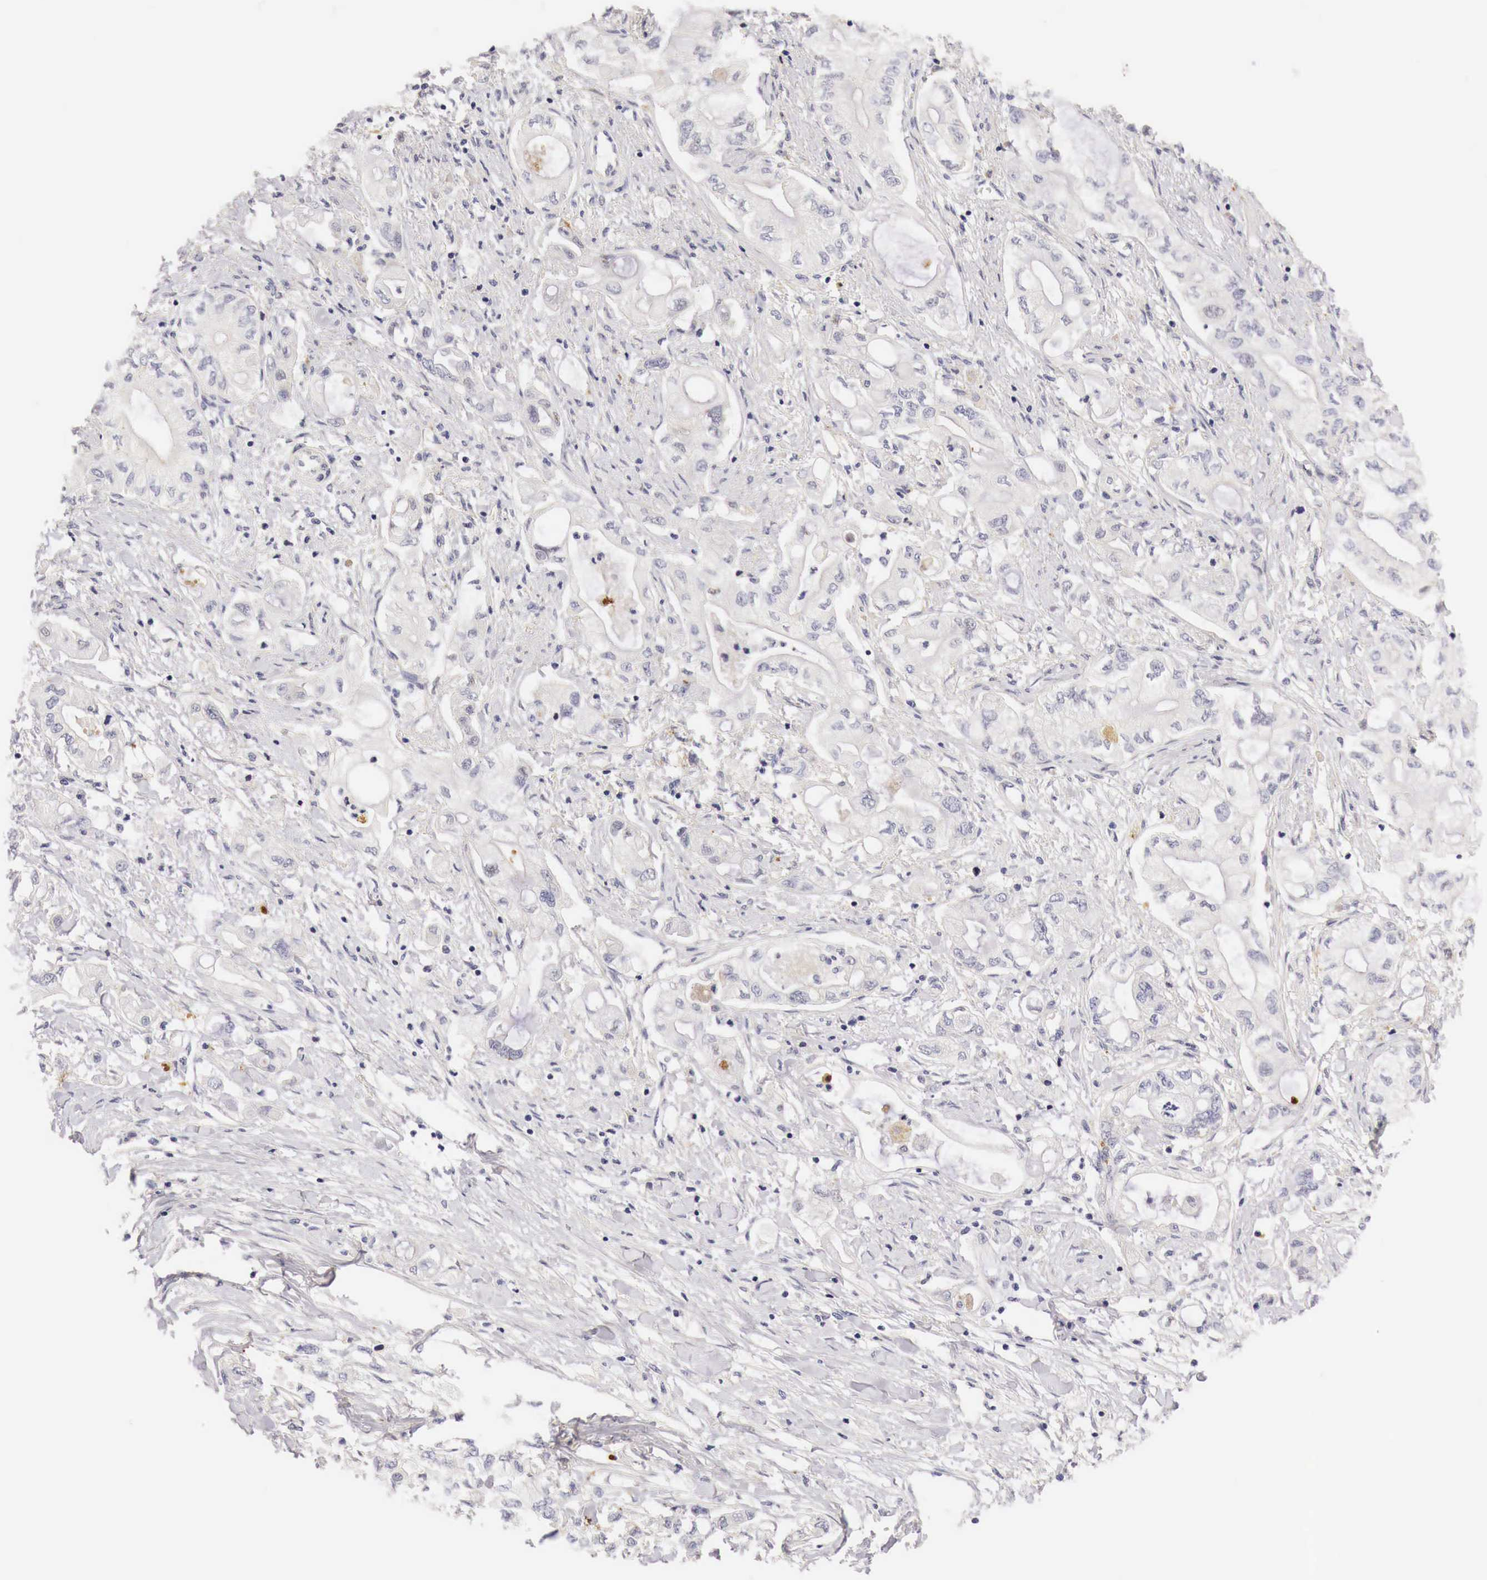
{"staining": {"intensity": "negative", "quantity": "none", "location": "none"}, "tissue": "pancreatic cancer", "cell_type": "Tumor cells", "image_type": "cancer", "snomed": [{"axis": "morphology", "description": "Adenocarcinoma, NOS"}, {"axis": "topography", "description": "Pancreas"}], "caption": "This is an immunohistochemistry histopathology image of pancreatic cancer (adenocarcinoma). There is no expression in tumor cells.", "gene": "CASP3", "patient": {"sex": "male", "age": 79}}